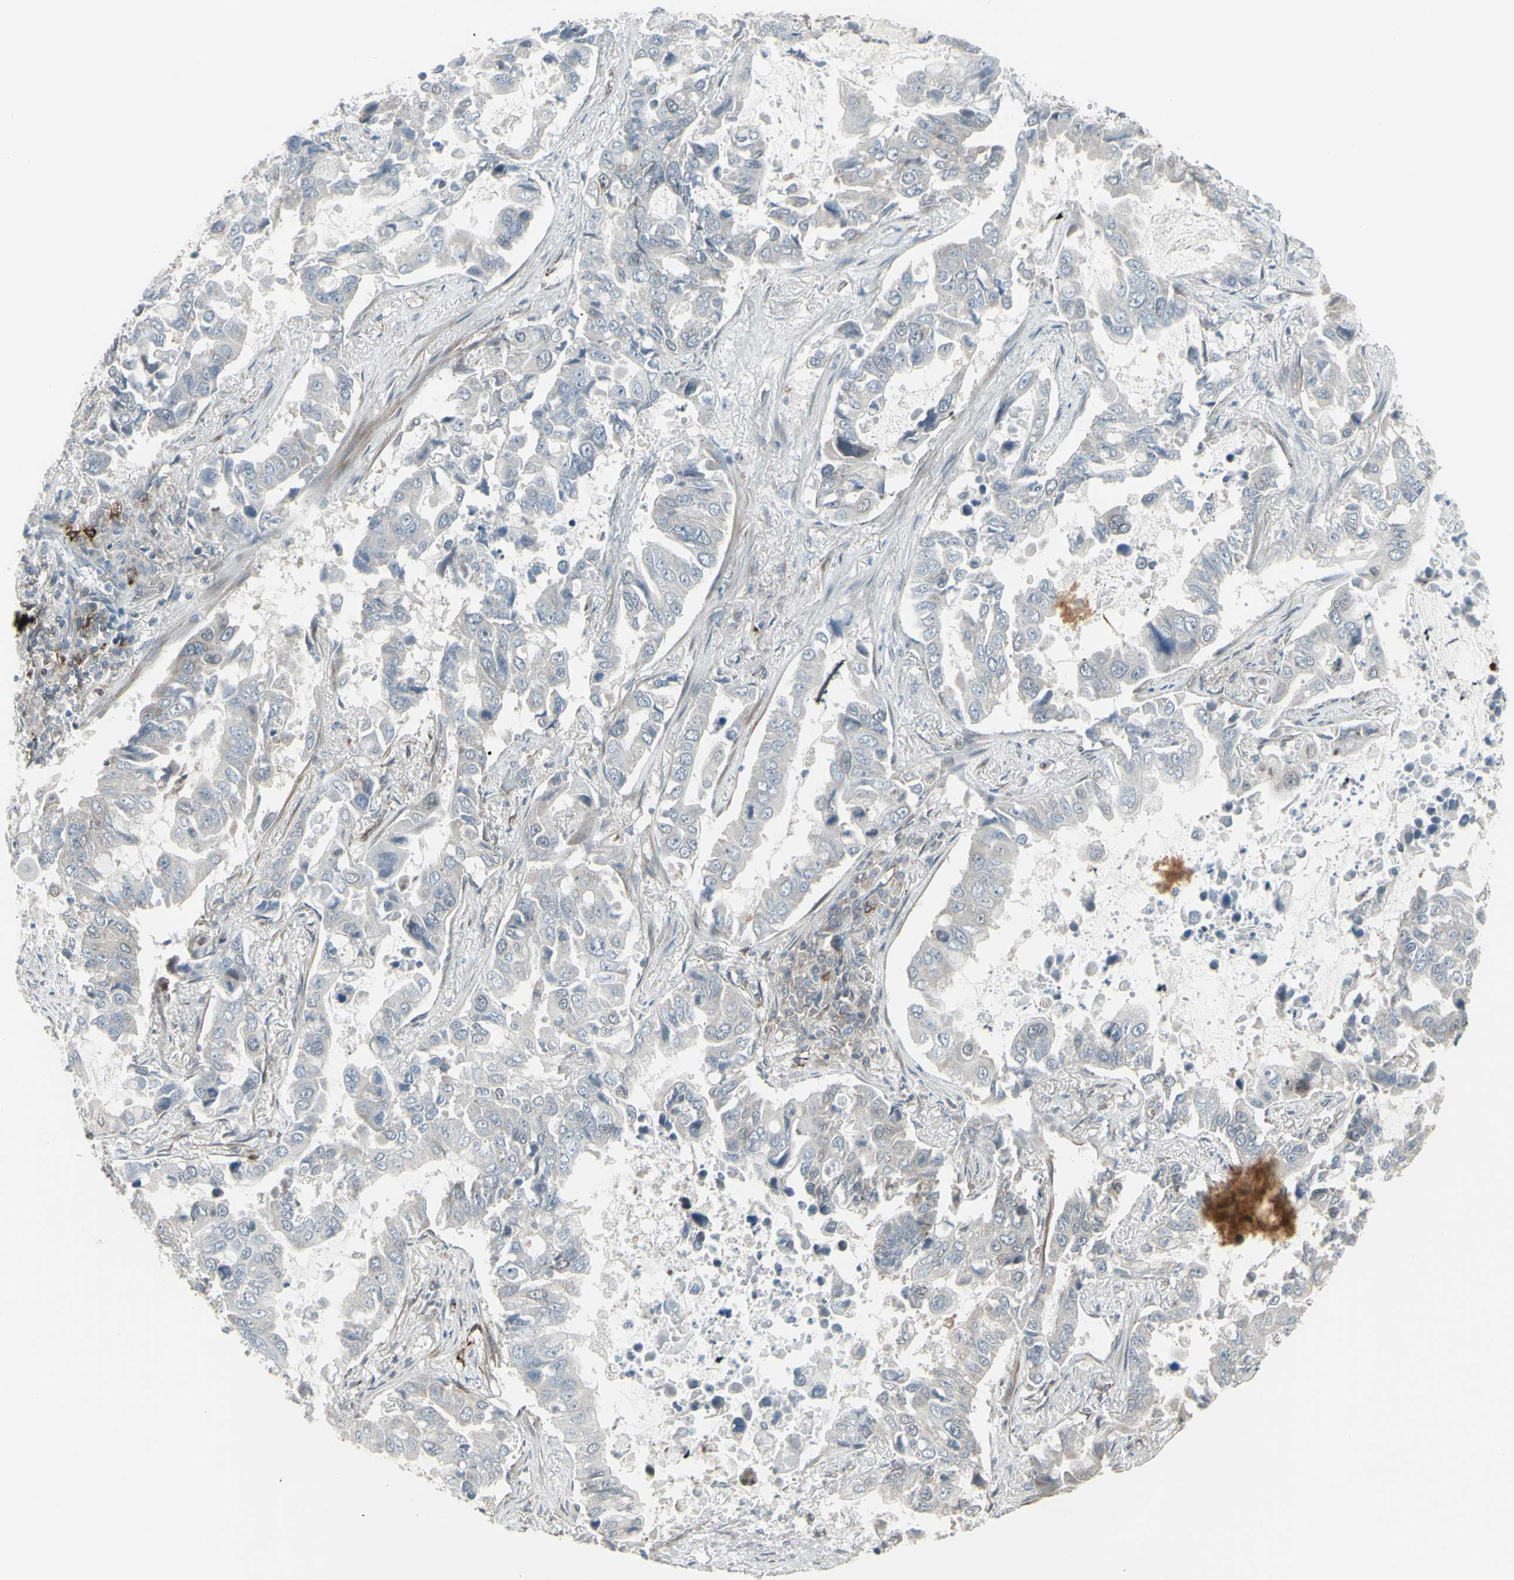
{"staining": {"intensity": "weak", "quantity": ">75%", "location": "cytoplasmic/membranous"}, "tissue": "lung cancer", "cell_type": "Tumor cells", "image_type": "cancer", "snomed": [{"axis": "morphology", "description": "Adenocarcinoma, NOS"}, {"axis": "topography", "description": "Lung"}], "caption": "Immunohistochemistry histopathology image of neoplastic tissue: human lung cancer (adenocarcinoma) stained using IHC reveals low levels of weak protein expression localized specifically in the cytoplasmic/membranous of tumor cells, appearing as a cytoplasmic/membranous brown color.", "gene": "DTX3L", "patient": {"sex": "male", "age": 64}}